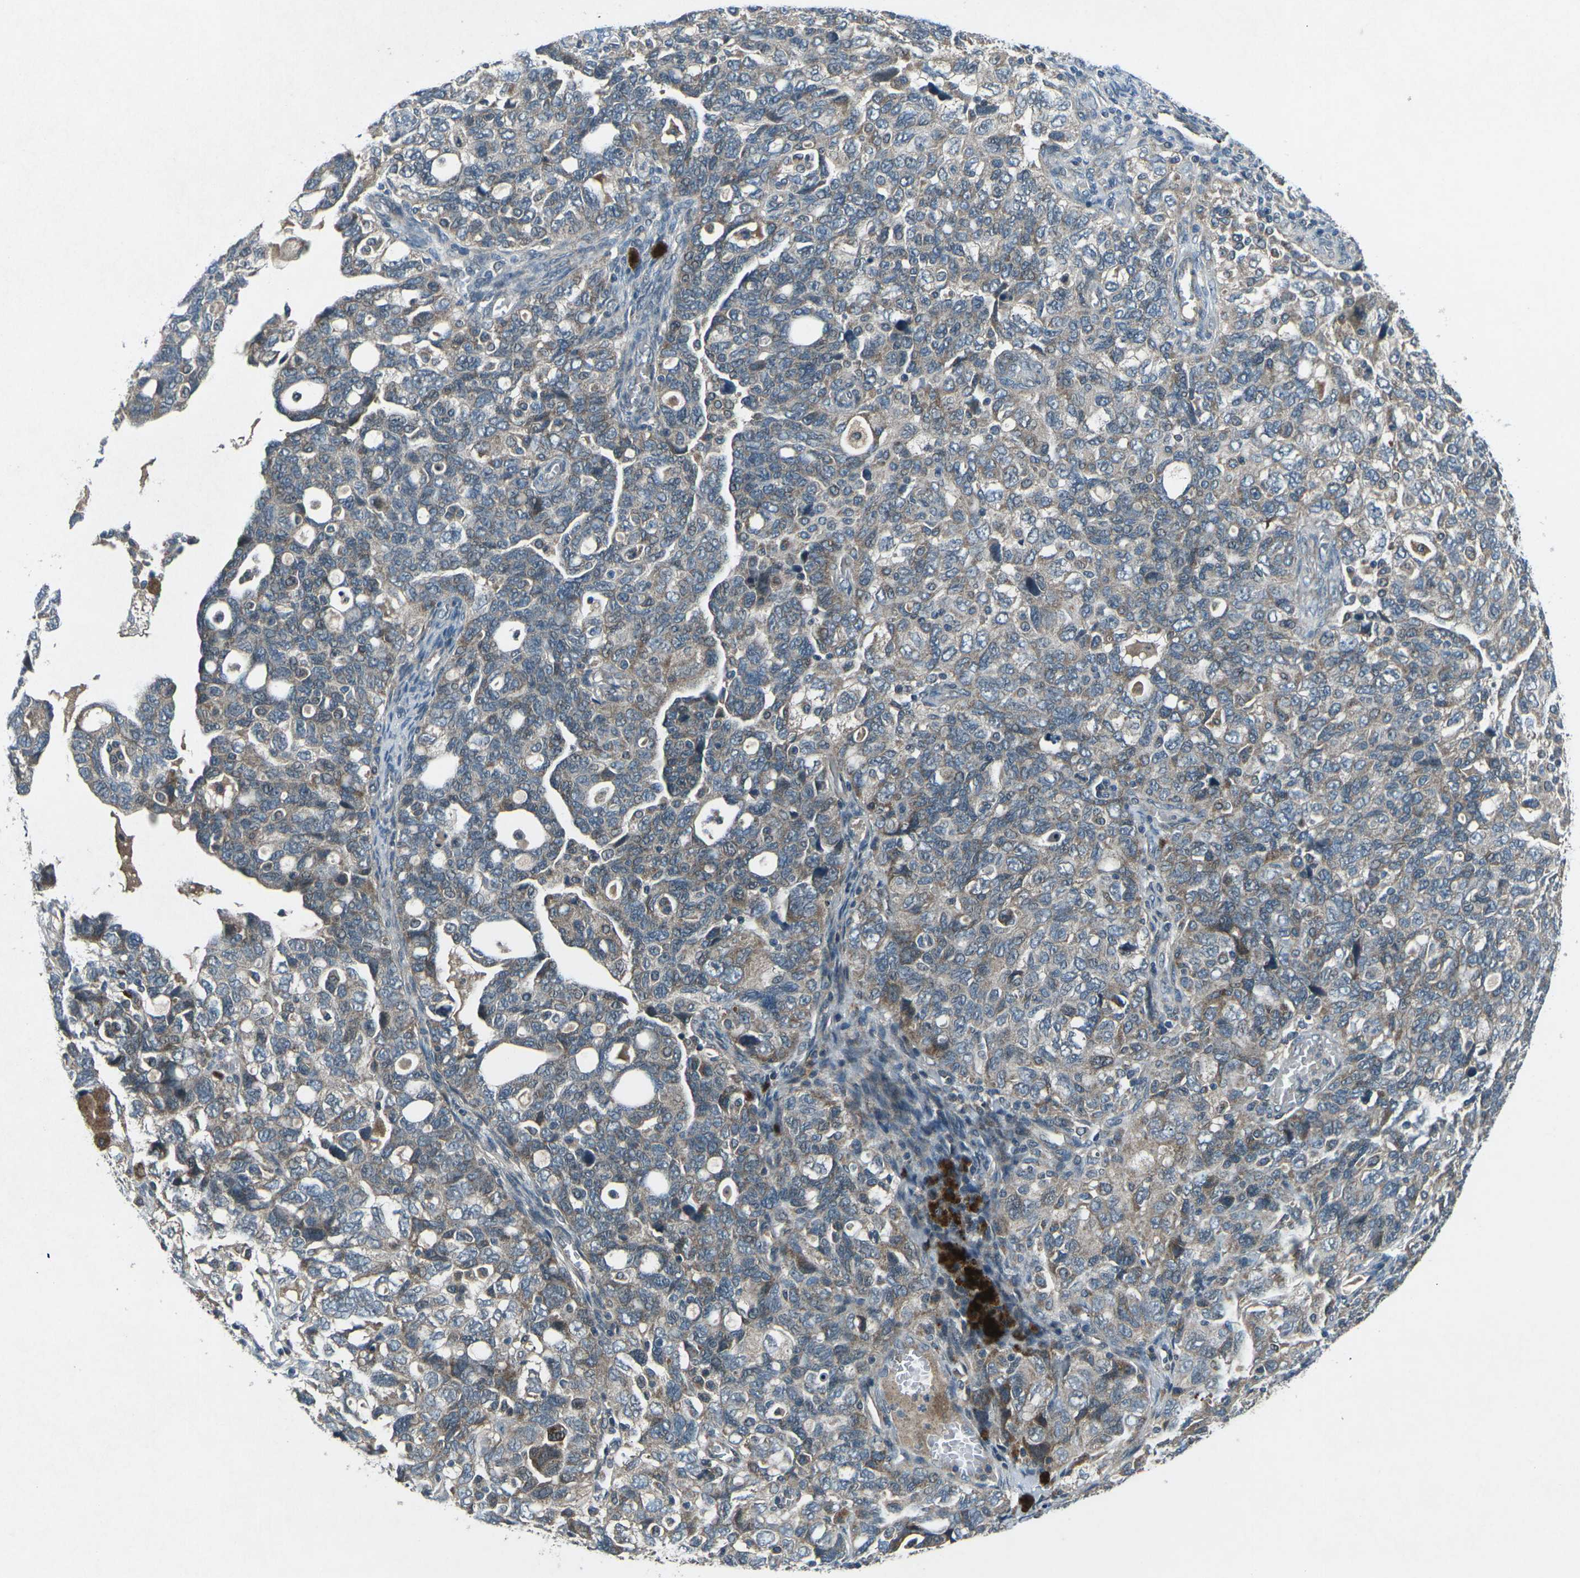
{"staining": {"intensity": "moderate", "quantity": "25%-75%", "location": "cytoplasmic/membranous"}, "tissue": "ovarian cancer", "cell_type": "Tumor cells", "image_type": "cancer", "snomed": [{"axis": "morphology", "description": "Carcinoma, NOS"}, {"axis": "morphology", "description": "Cystadenocarcinoma, serous, NOS"}, {"axis": "topography", "description": "Ovary"}], "caption": "About 25%-75% of tumor cells in human carcinoma (ovarian) reveal moderate cytoplasmic/membranous protein staining as visualized by brown immunohistochemical staining.", "gene": "CDK16", "patient": {"sex": "female", "age": 69}}